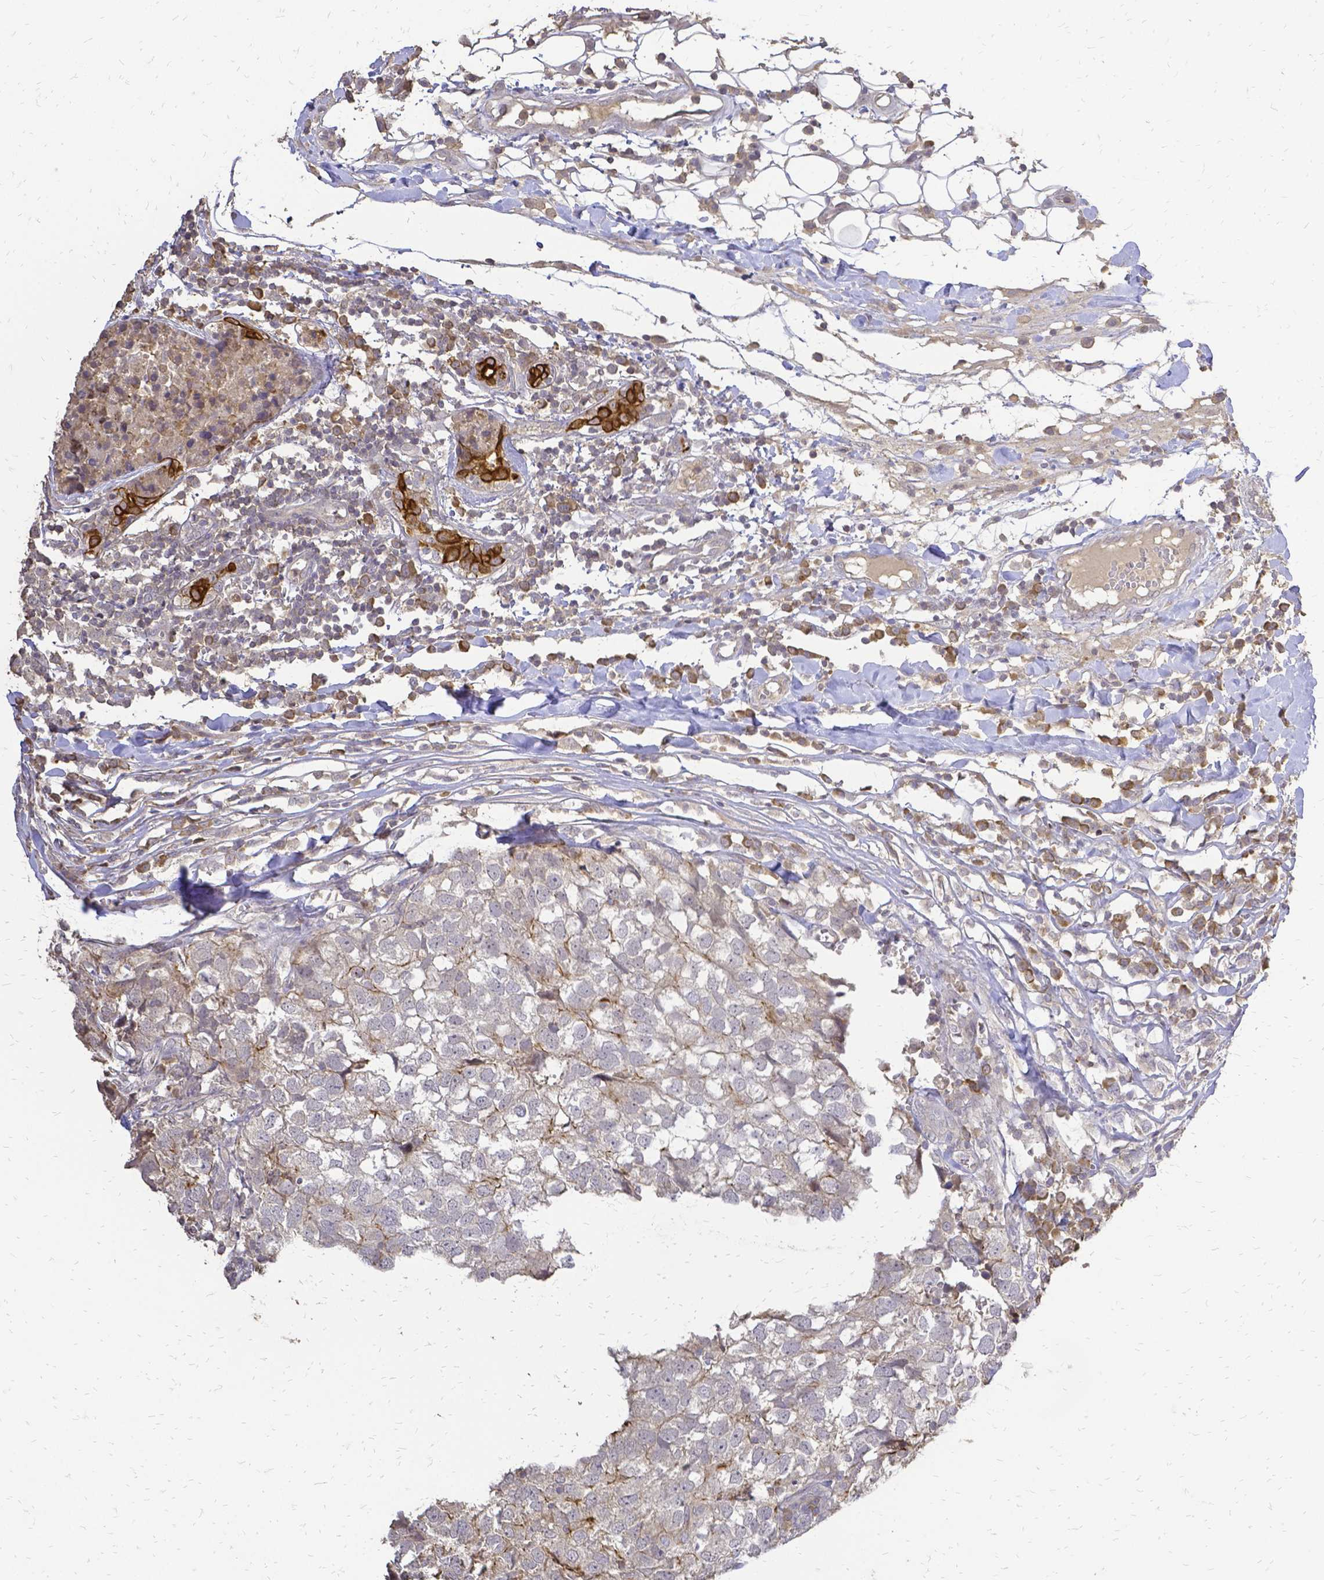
{"staining": {"intensity": "negative", "quantity": "none", "location": "none"}, "tissue": "breast cancer", "cell_type": "Tumor cells", "image_type": "cancer", "snomed": [{"axis": "morphology", "description": "Duct carcinoma"}, {"axis": "topography", "description": "Breast"}], "caption": "This is a micrograph of IHC staining of breast invasive ductal carcinoma, which shows no positivity in tumor cells.", "gene": "CIB1", "patient": {"sex": "female", "age": 30}}